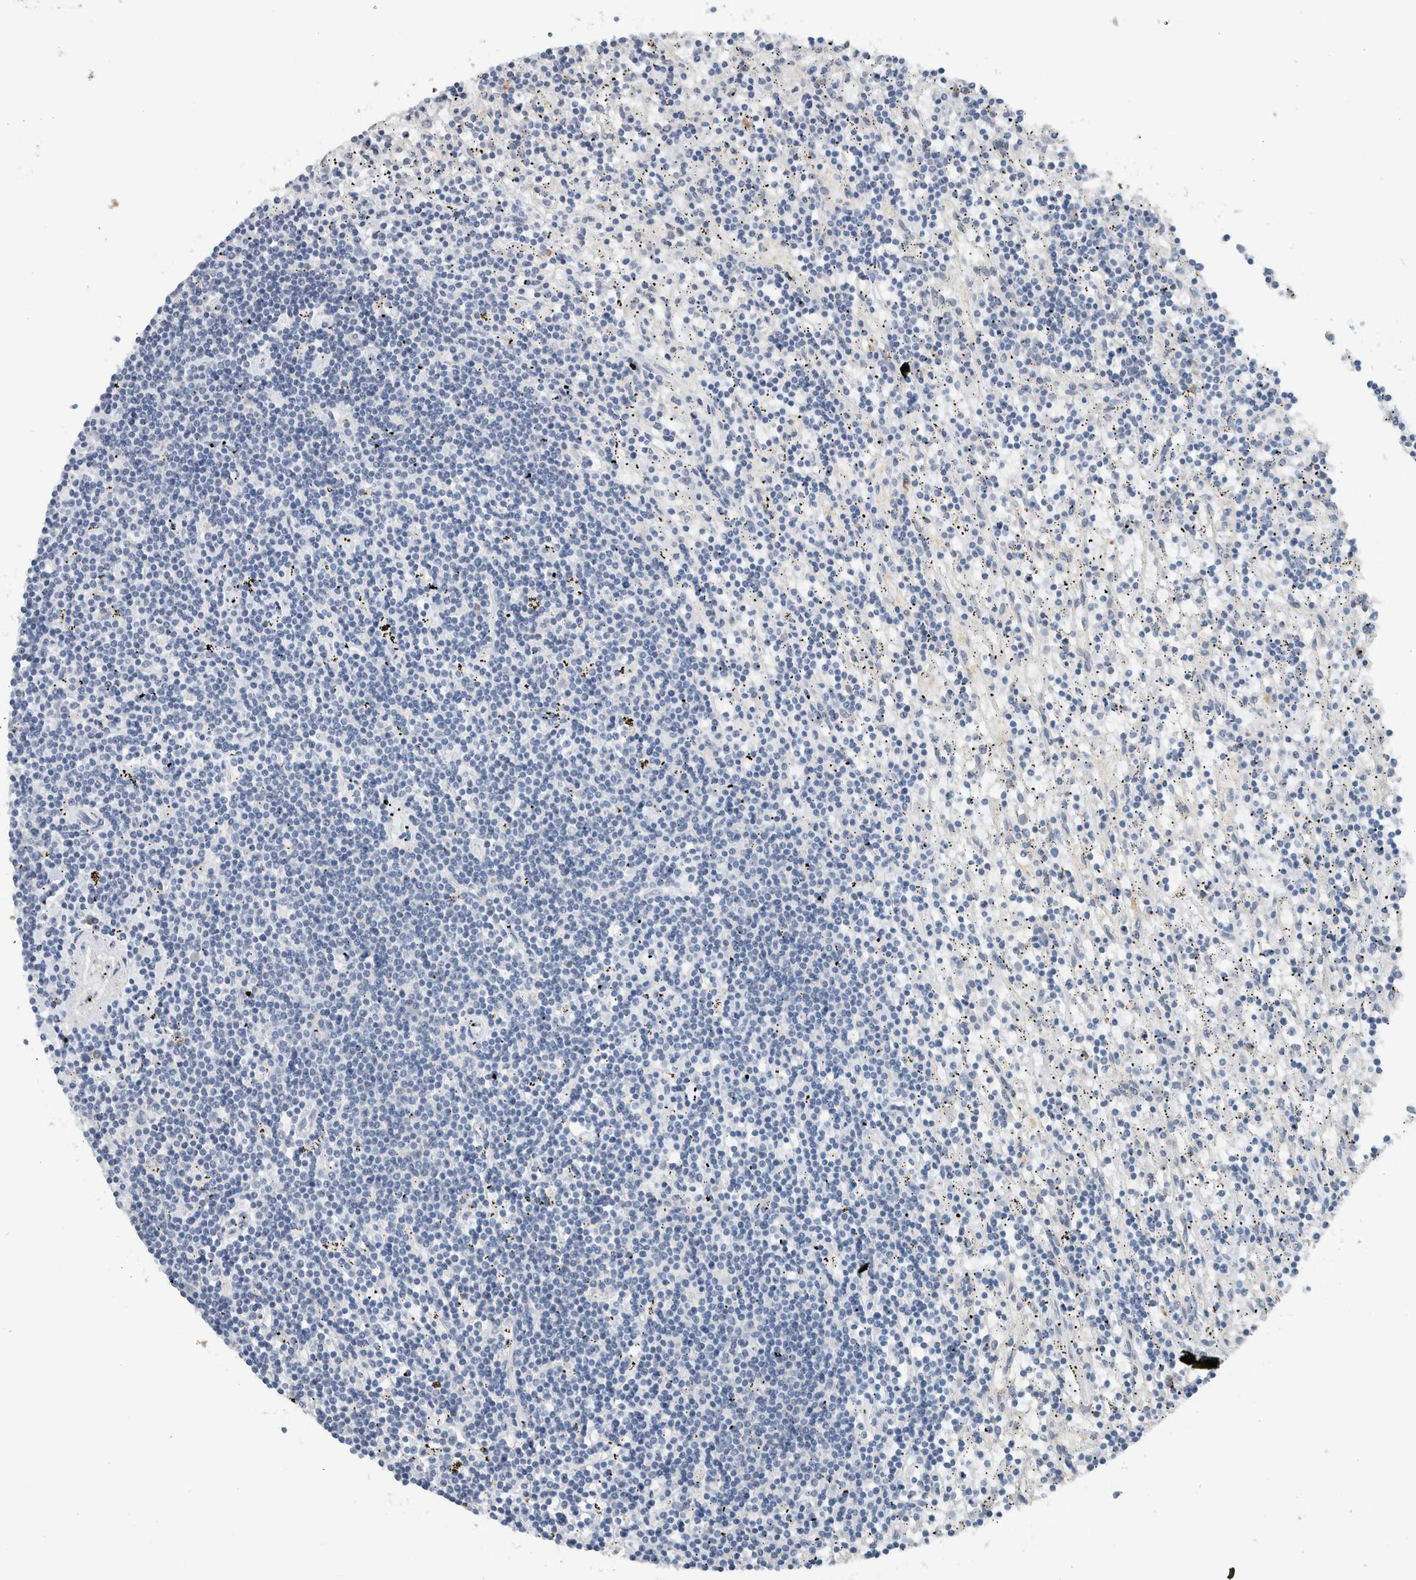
{"staining": {"intensity": "negative", "quantity": "none", "location": "none"}, "tissue": "lymphoma", "cell_type": "Tumor cells", "image_type": "cancer", "snomed": [{"axis": "morphology", "description": "Malignant lymphoma, non-Hodgkin's type, Low grade"}, {"axis": "topography", "description": "Spleen"}], "caption": "The histopathology image displays no significant positivity in tumor cells of lymphoma.", "gene": "DUOX1", "patient": {"sex": "male", "age": 76}}